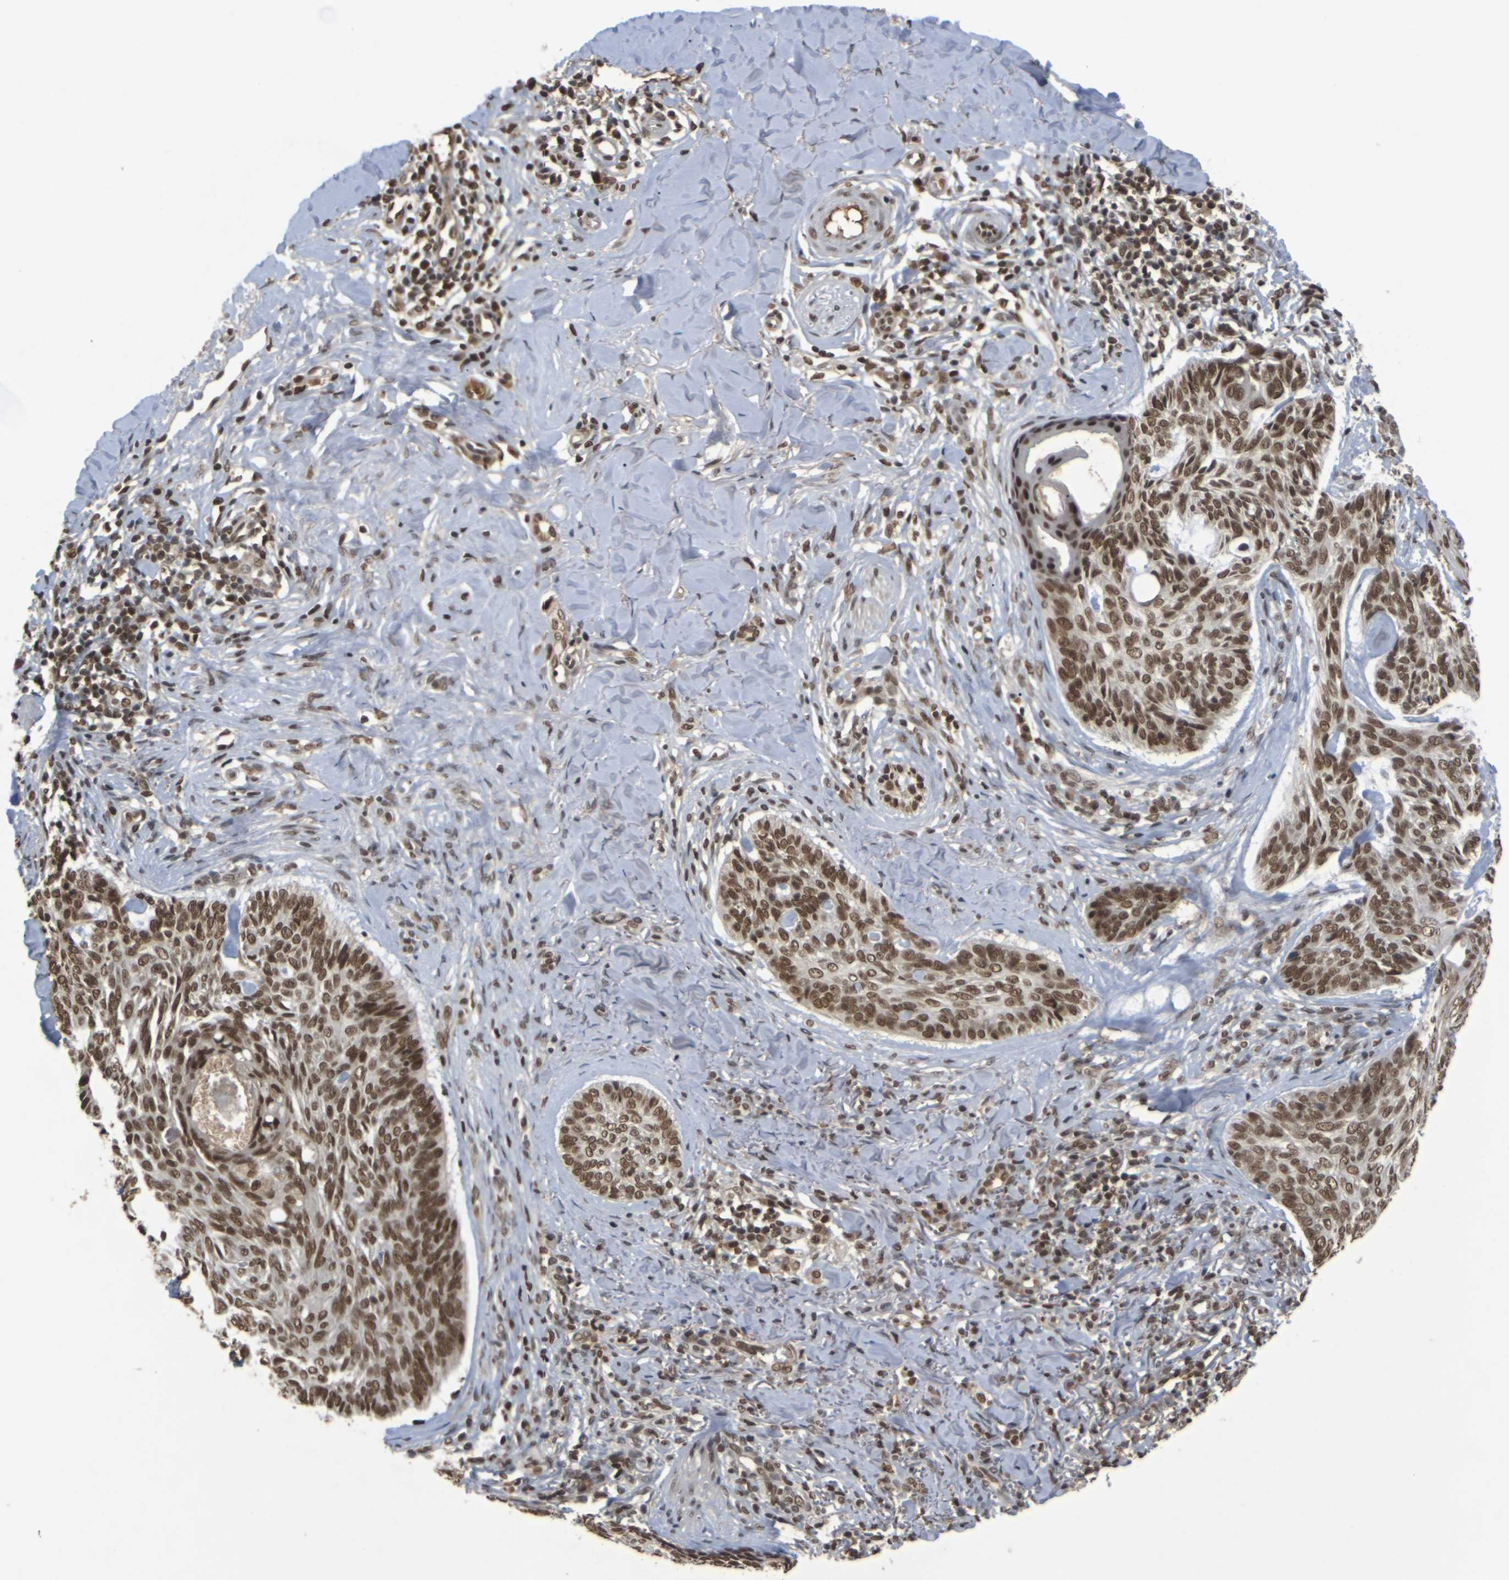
{"staining": {"intensity": "strong", "quantity": ">75%", "location": "nuclear"}, "tissue": "skin cancer", "cell_type": "Tumor cells", "image_type": "cancer", "snomed": [{"axis": "morphology", "description": "Basal cell carcinoma"}, {"axis": "topography", "description": "Skin"}], "caption": "Immunohistochemical staining of skin cancer (basal cell carcinoma) shows high levels of strong nuclear staining in approximately >75% of tumor cells.", "gene": "NELFA", "patient": {"sex": "male", "age": 43}}